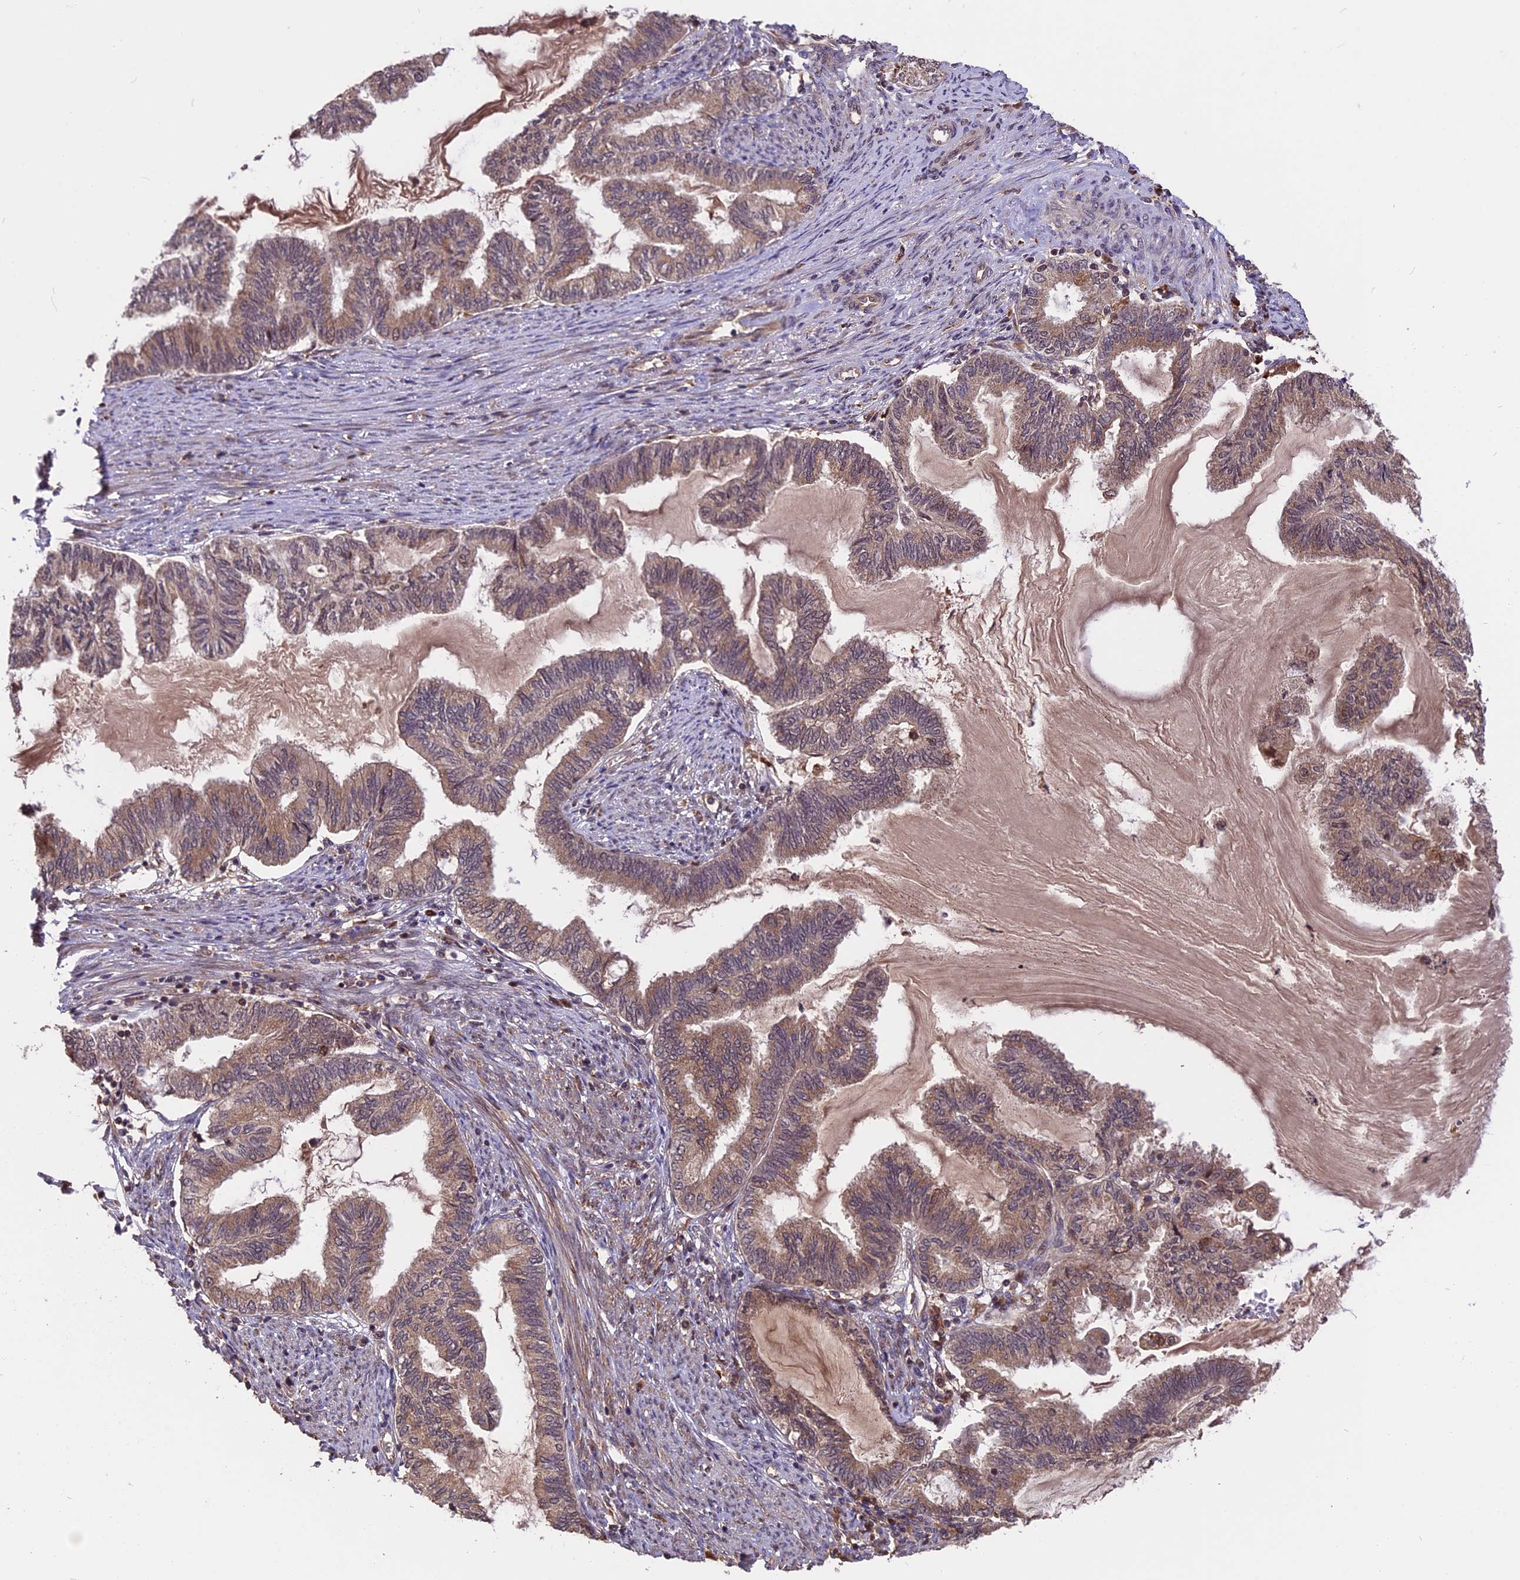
{"staining": {"intensity": "moderate", "quantity": ">75%", "location": "cytoplasmic/membranous"}, "tissue": "endometrial cancer", "cell_type": "Tumor cells", "image_type": "cancer", "snomed": [{"axis": "morphology", "description": "Adenocarcinoma, NOS"}, {"axis": "topography", "description": "Endometrium"}], "caption": "Adenocarcinoma (endometrial) was stained to show a protein in brown. There is medium levels of moderate cytoplasmic/membranous positivity in approximately >75% of tumor cells. The protein of interest is stained brown, and the nuclei are stained in blue (DAB IHC with brightfield microscopy, high magnification).", "gene": "ESCO1", "patient": {"sex": "female", "age": 86}}